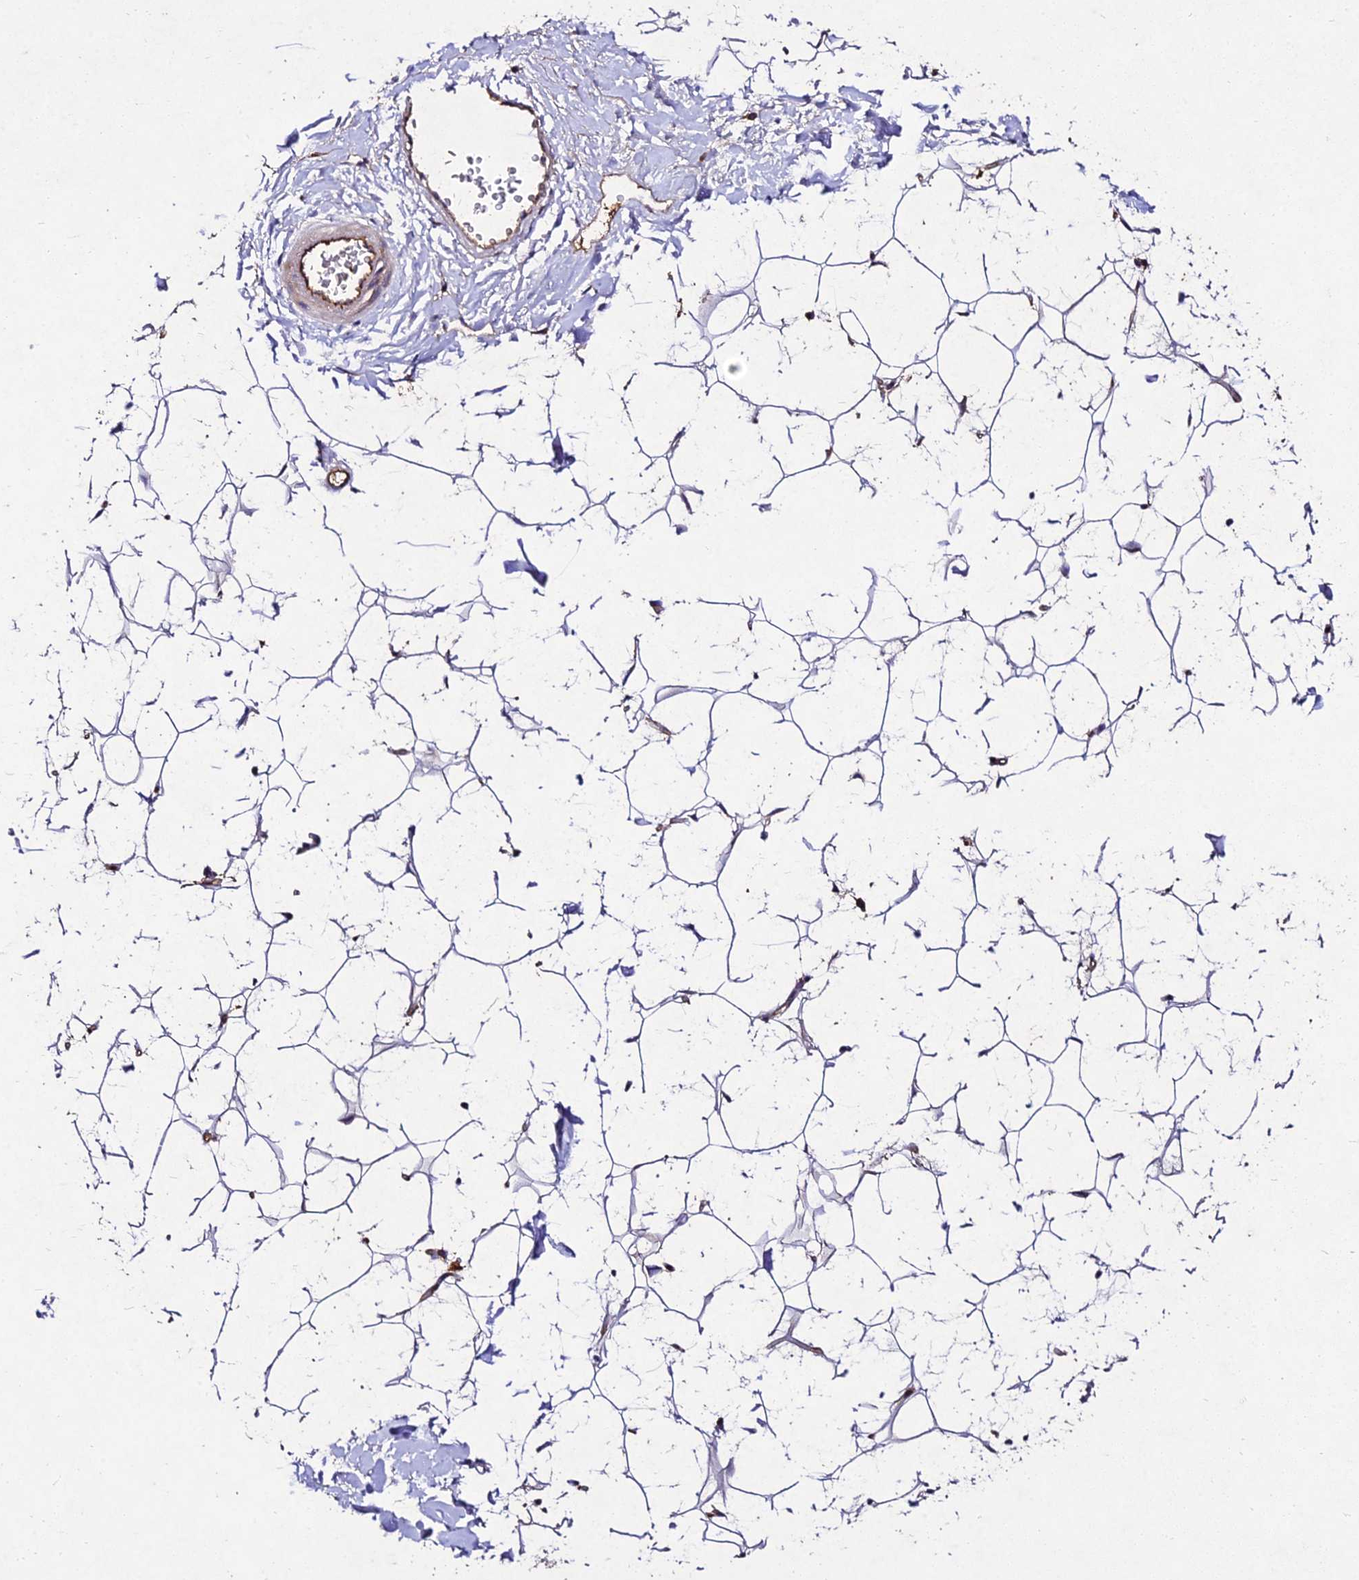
{"staining": {"intensity": "moderate", "quantity": ">75%", "location": "cytoplasmic/membranous"}, "tissue": "adipose tissue", "cell_type": "Adipocytes", "image_type": "normal", "snomed": [{"axis": "morphology", "description": "Normal tissue, NOS"}, {"axis": "topography", "description": "Breast"}], "caption": "Immunohistochemistry histopathology image of unremarkable adipose tissue: adipose tissue stained using immunohistochemistry exhibits medium levels of moderate protein expression localized specifically in the cytoplasmic/membranous of adipocytes, appearing as a cytoplasmic/membranous brown color.", "gene": "AP3M1", "patient": {"sex": "female", "age": 26}}